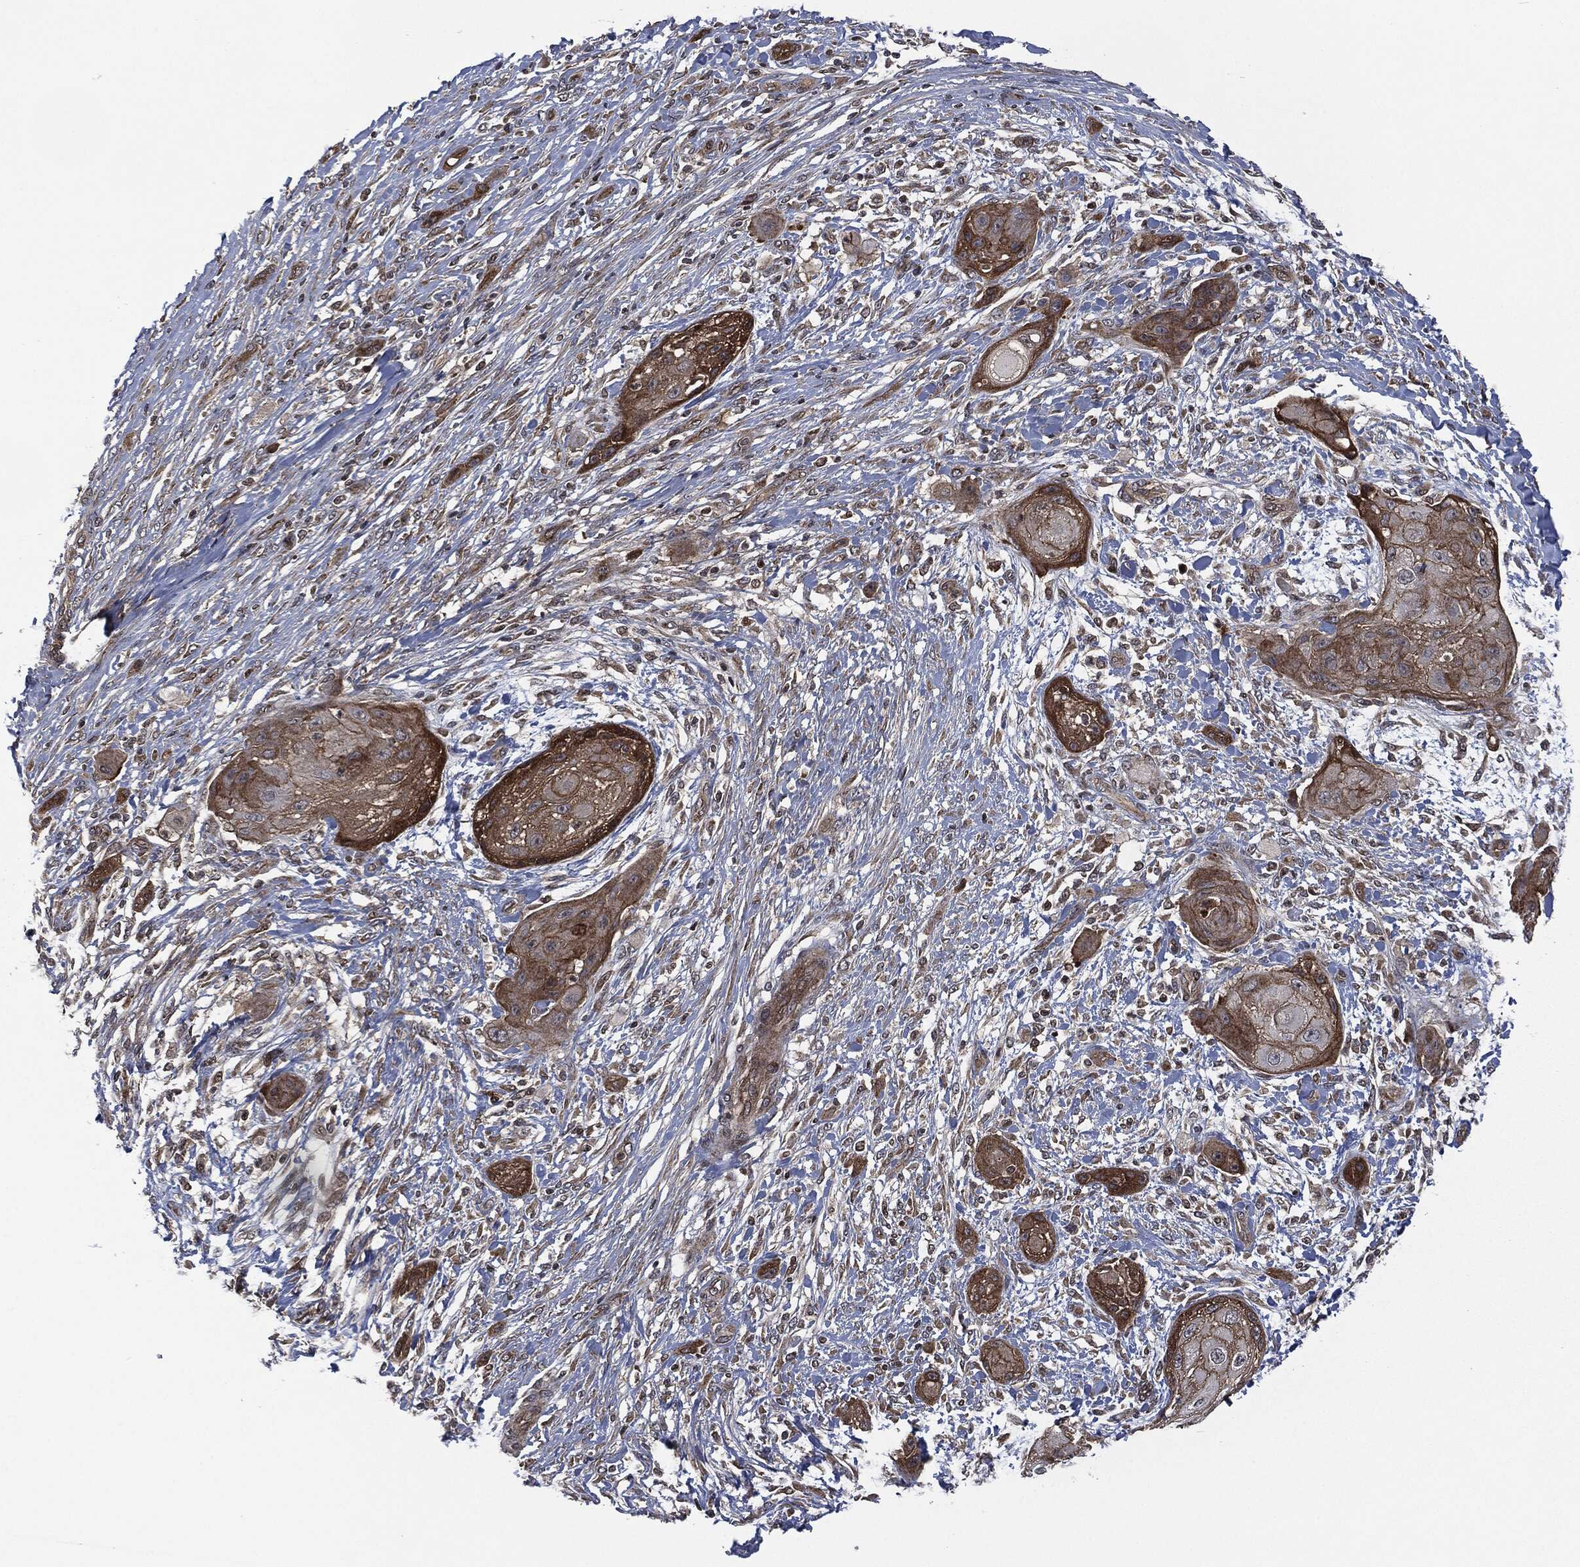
{"staining": {"intensity": "strong", "quantity": "25%-75%", "location": "cytoplasmic/membranous"}, "tissue": "skin cancer", "cell_type": "Tumor cells", "image_type": "cancer", "snomed": [{"axis": "morphology", "description": "Squamous cell carcinoma, NOS"}, {"axis": "topography", "description": "Skin"}], "caption": "Immunohistochemical staining of skin squamous cell carcinoma demonstrates strong cytoplasmic/membranous protein expression in approximately 25%-75% of tumor cells.", "gene": "HRAS", "patient": {"sex": "male", "age": 62}}